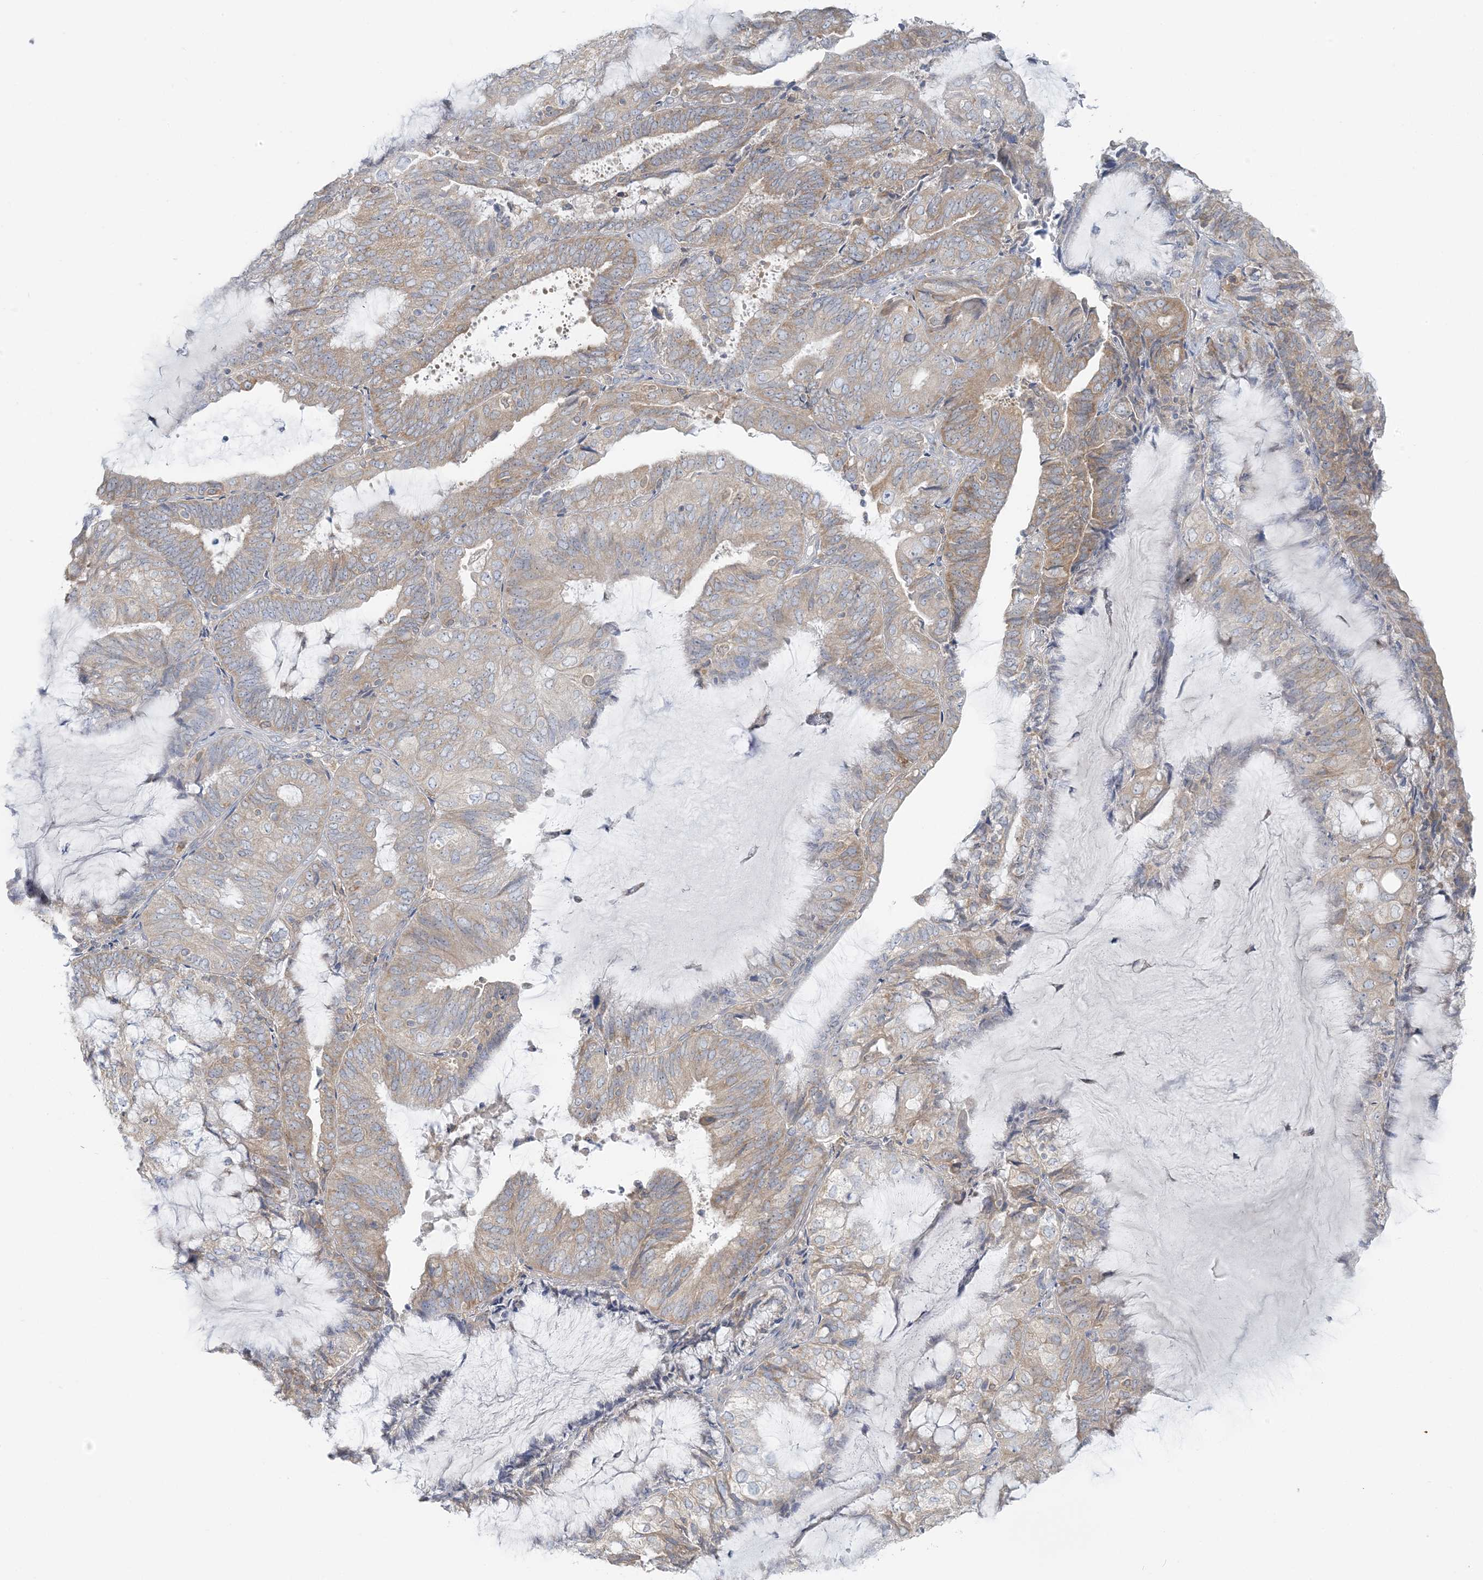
{"staining": {"intensity": "moderate", "quantity": ">75%", "location": "cytoplasmic/membranous"}, "tissue": "endometrial cancer", "cell_type": "Tumor cells", "image_type": "cancer", "snomed": [{"axis": "morphology", "description": "Adenocarcinoma, NOS"}, {"axis": "topography", "description": "Endometrium"}], "caption": "Protein analysis of endometrial adenocarcinoma tissue exhibits moderate cytoplasmic/membranous staining in about >75% of tumor cells.", "gene": "EEFSEC", "patient": {"sex": "female", "age": 81}}